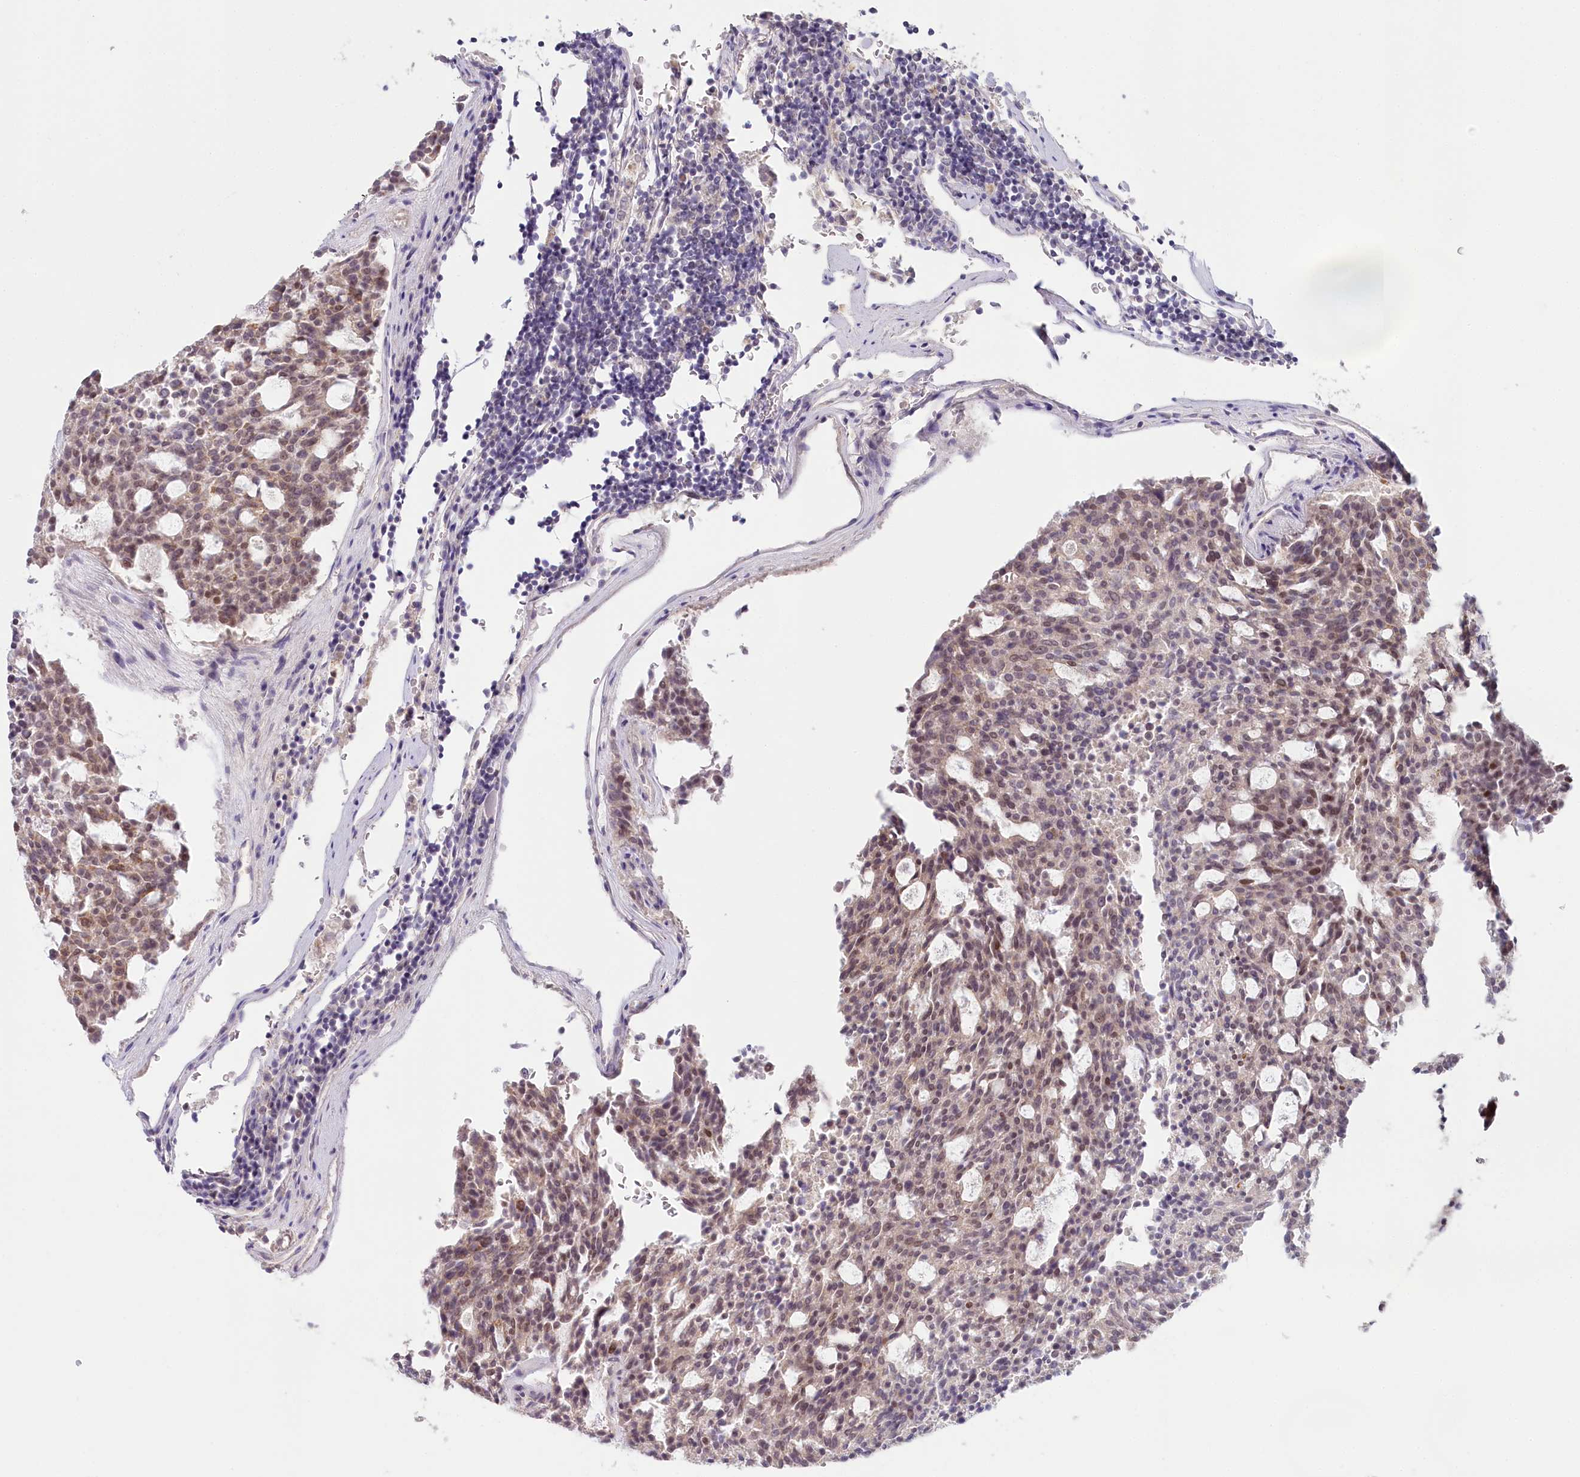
{"staining": {"intensity": "moderate", "quantity": ">75%", "location": "nuclear"}, "tissue": "carcinoid", "cell_type": "Tumor cells", "image_type": "cancer", "snomed": [{"axis": "morphology", "description": "Carcinoid, malignant, NOS"}, {"axis": "topography", "description": "Pancreas"}], "caption": "Brown immunohistochemical staining in malignant carcinoid reveals moderate nuclear positivity in approximately >75% of tumor cells.", "gene": "AMTN", "patient": {"sex": "female", "age": 54}}